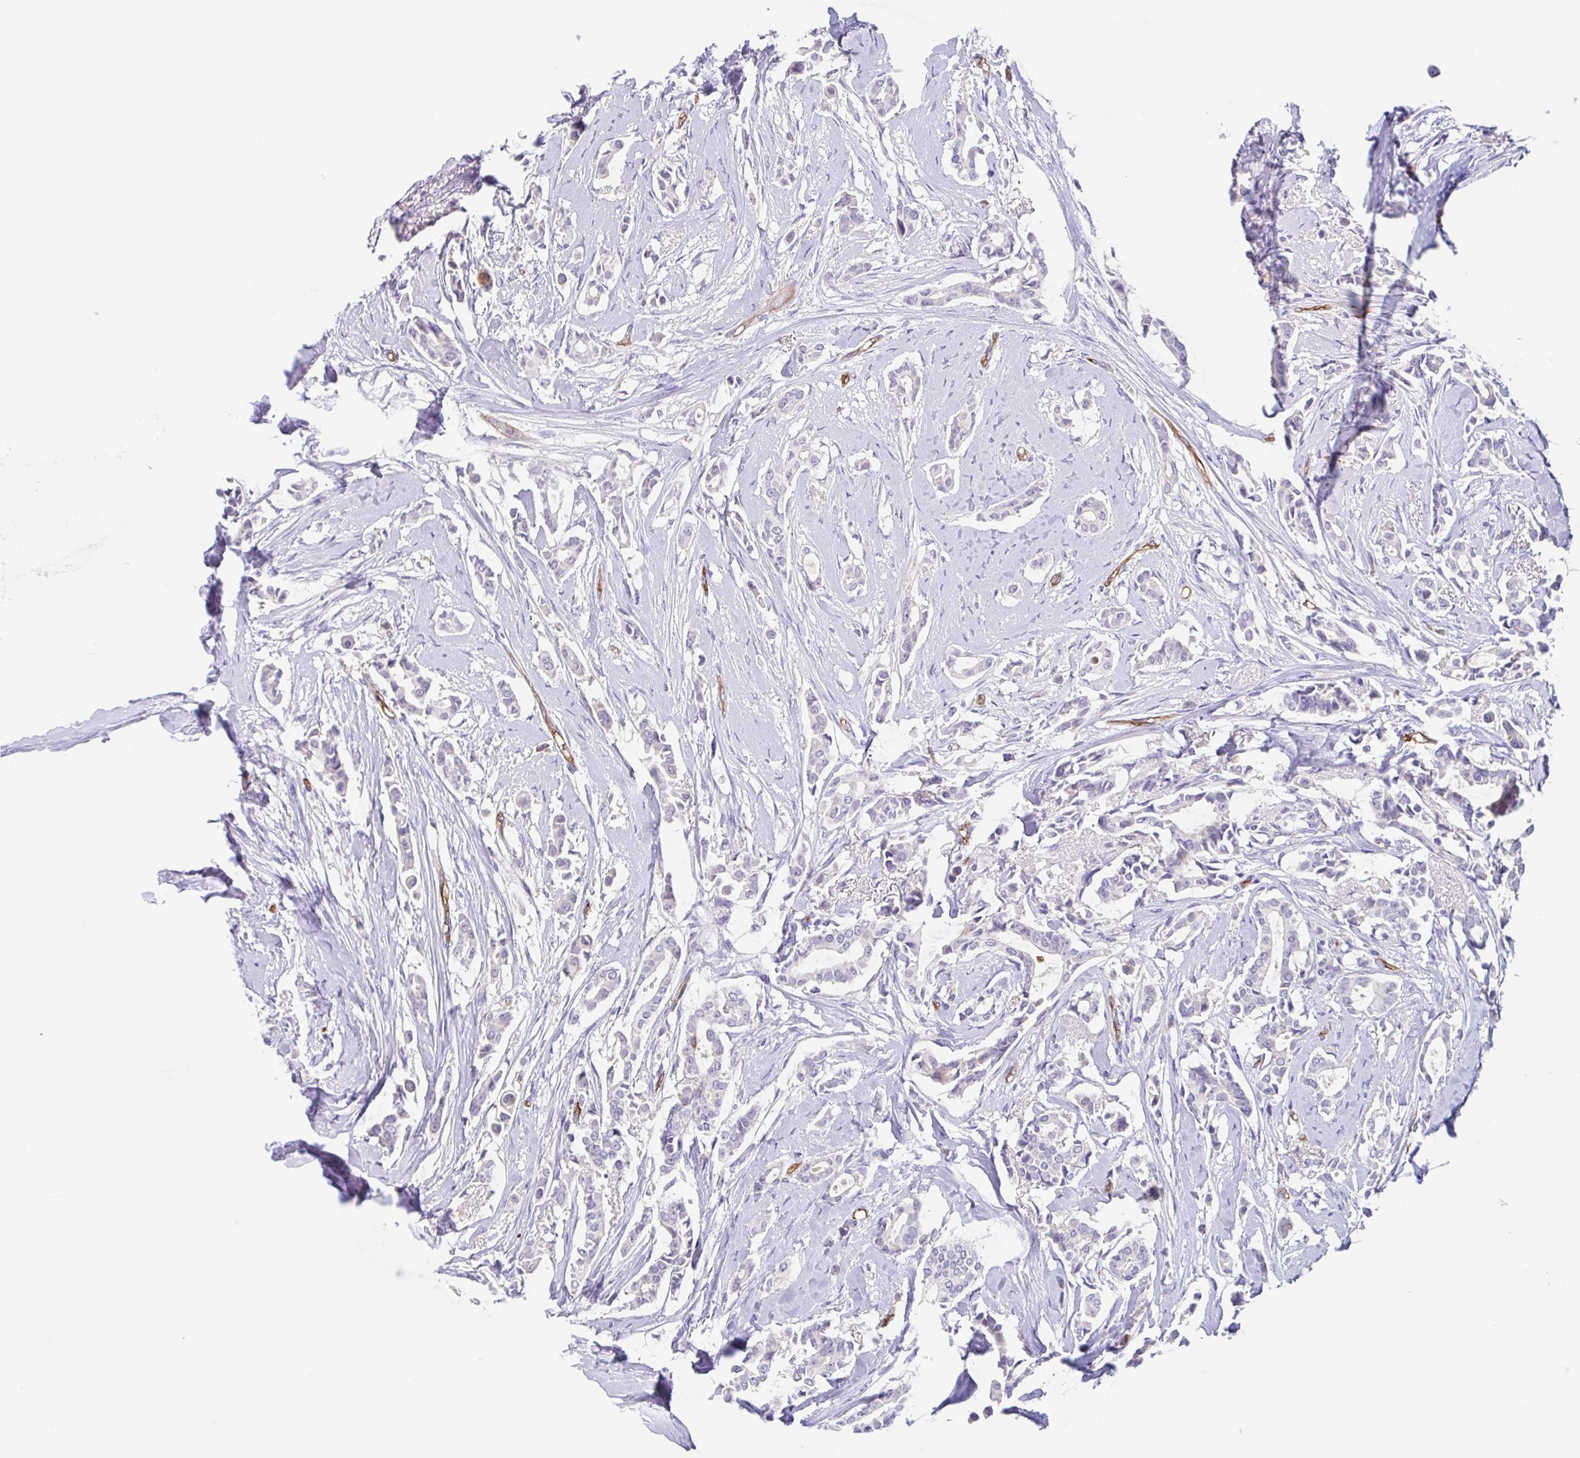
{"staining": {"intensity": "negative", "quantity": "none", "location": "none"}, "tissue": "breast cancer", "cell_type": "Tumor cells", "image_type": "cancer", "snomed": [{"axis": "morphology", "description": "Duct carcinoma"}, {"axis": "topography", "description": "Breast"}], "caption": "Photomicrograph shows no protein positivity in tumor cells of breast invasive ductal carcinoma tissue.", "gene": "EHD4", "patient": {"sex": "female", "age": 64}}